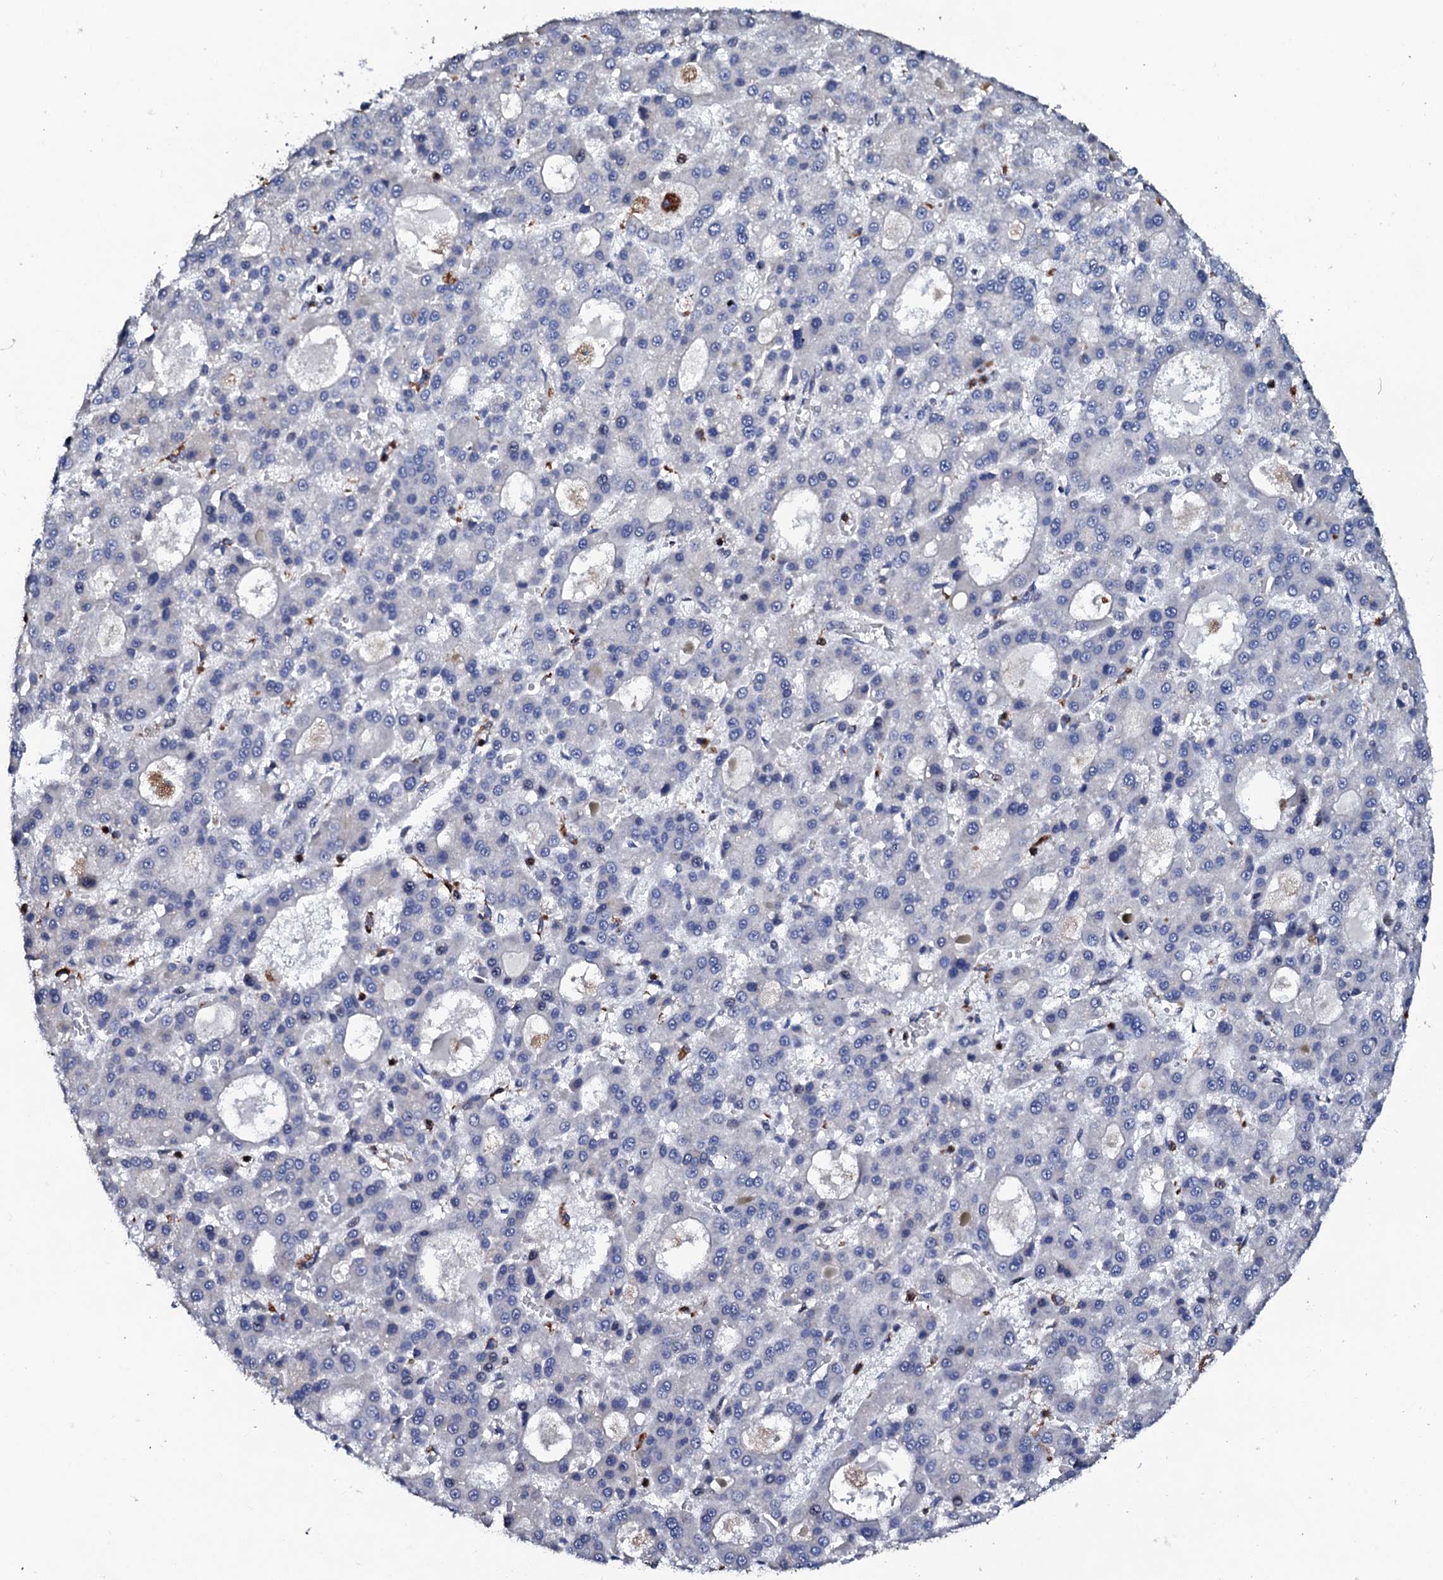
{"staining": {"intensity": "negative", "quantity": "none", "location": "none"}, "tissue": "liver cancer", "cell_type": "Tumor cells", "image_type": "cancer", "snomed": [{"axis": "morphology", "description": "Carcinoma, Hepatocellular, NOS"}, {"axis": "topography", "description": "Liver"}], "caption": "The micrograph reveals no staining of tumor cells in liver hepatocellular carcinoma.", "gene": "TCIRG1", "patient": {"sex": "male", "age": 70}}